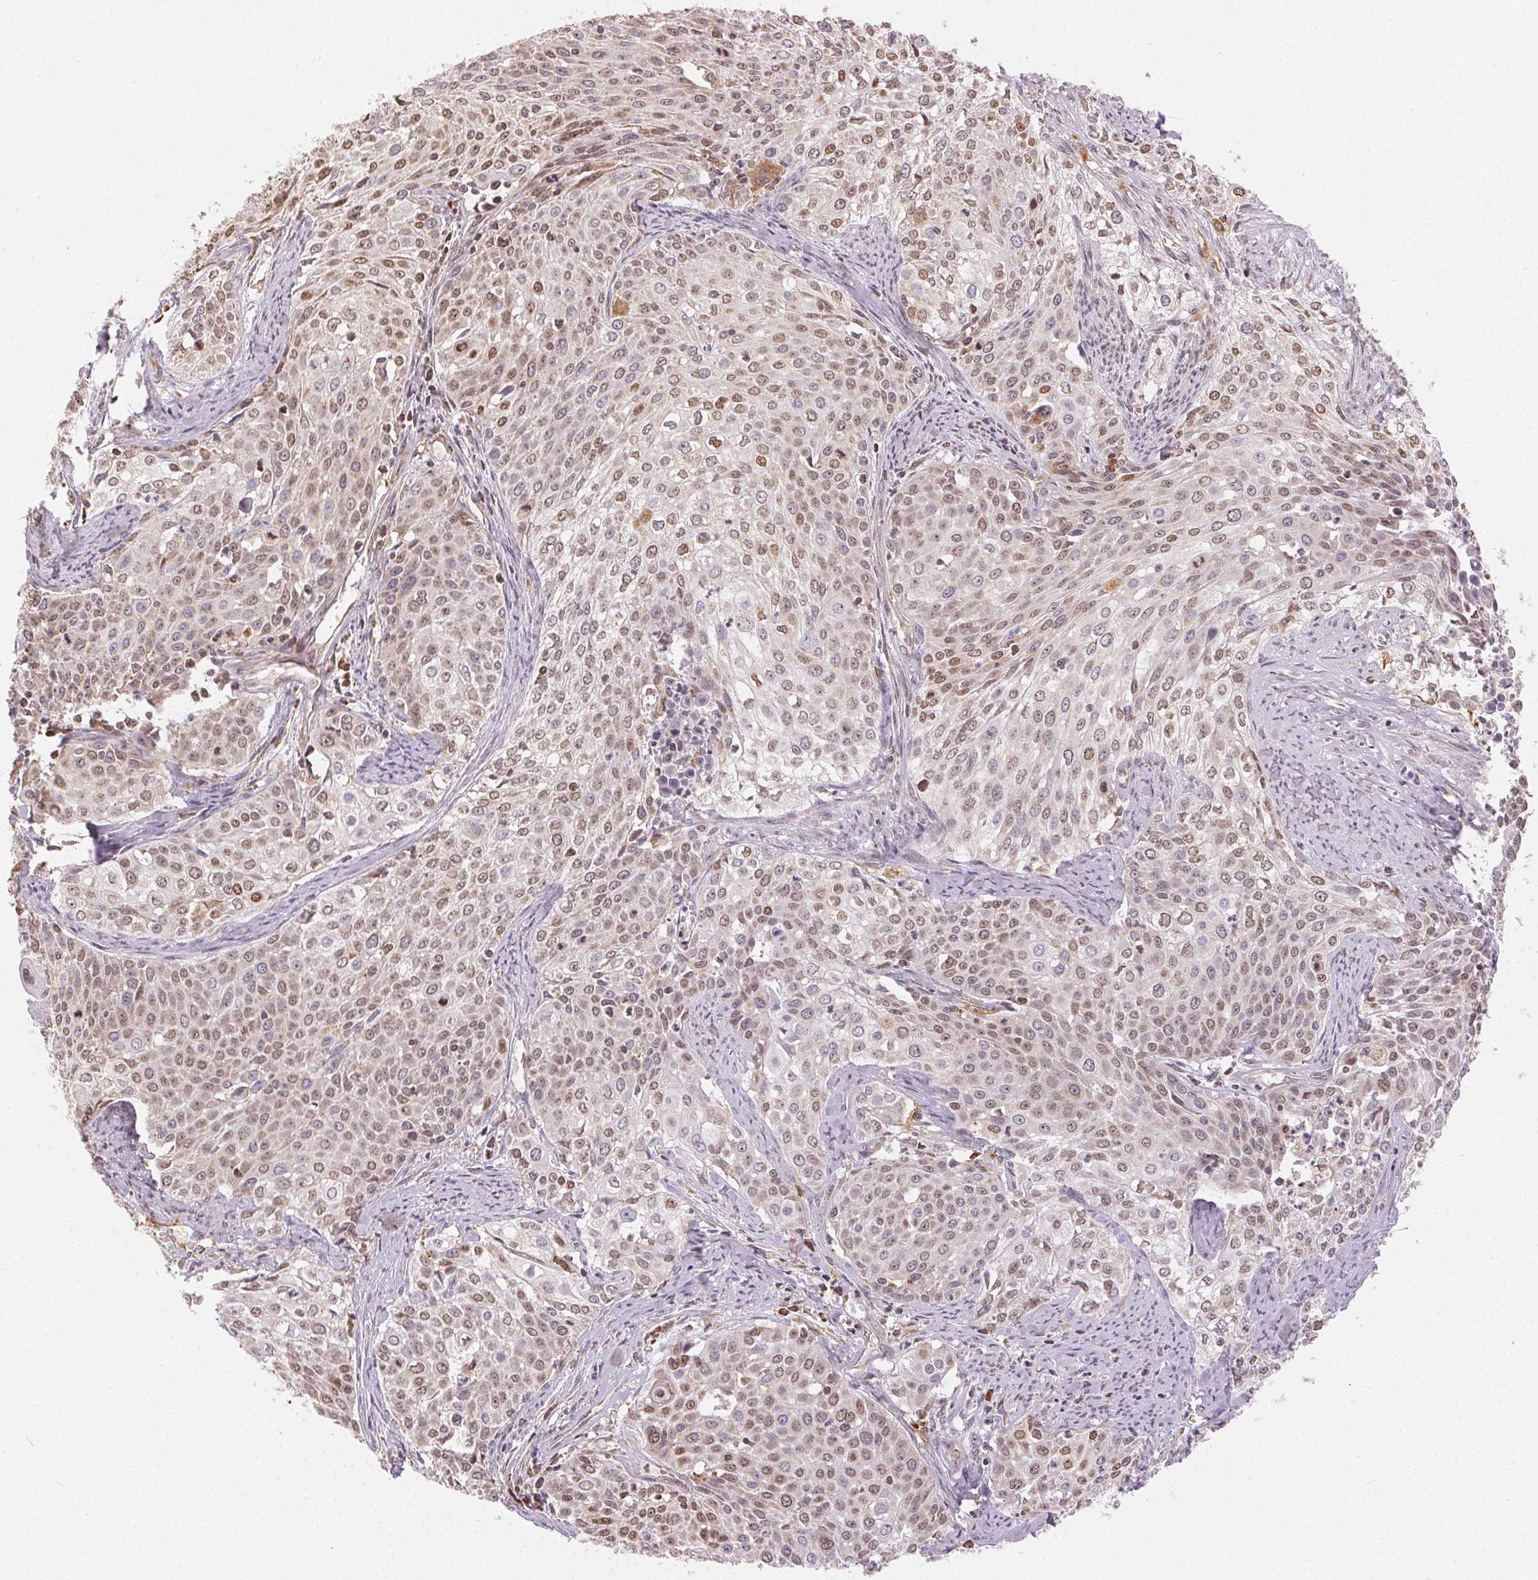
{"staining": {"intensity": "weak", "quantity": "25%-75%", "location": "nuclear"}, "tissue": "cervical cancer", "cell_type": "Tumor cells", "image_type": "cancer", "snomed": [{"axis": "morphology", "description": "Squamous cell carcinoma, NOS"}, {"axis": "topography", "description": "Cervix"}], "caption": "Protein expression by immunohistochemistry exhibits weak nuclear staining in approximately 25%-75% of tumor cells in cervical cancer.", "gene": "PIWIL4", "patient": {"sex": "female", "age": 39}}